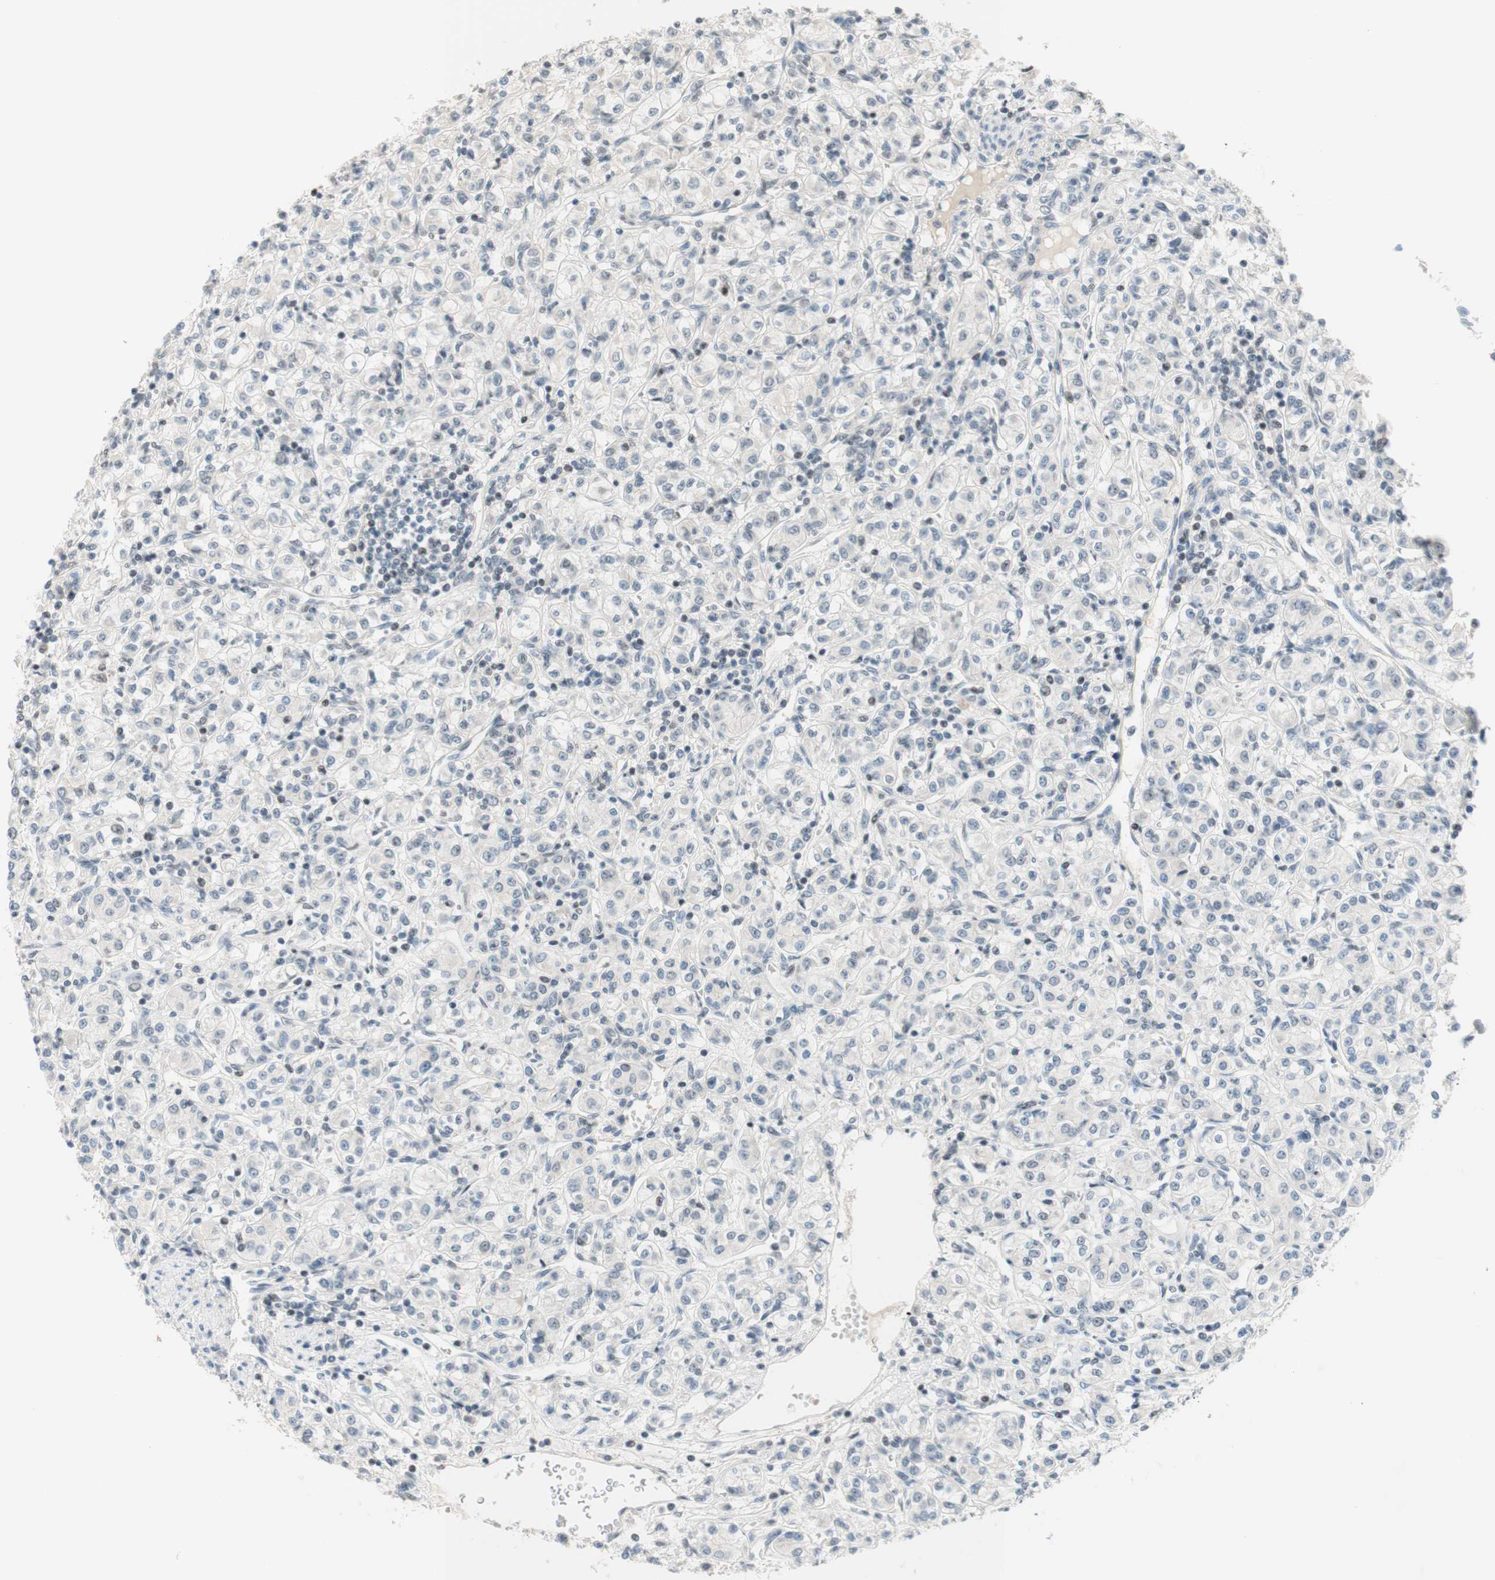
{"staining": {"intensity": "negative", "quantity": "none", "location": "none"}, "tissue": "renal cancer", "cell_type": "Tumor cells", "image_type": "cancer", "snomed": [{"axis": "morphology", "description": "Adenocarcinoma, NOS"}, {"axis": "topography", "description": "Kidney"}], "caption": "An image of renal cancer stained for a protein reveals no brown staining in tumor cells.", "gene": "JPH1", "patient": {"sex": "male", "age": 77}}